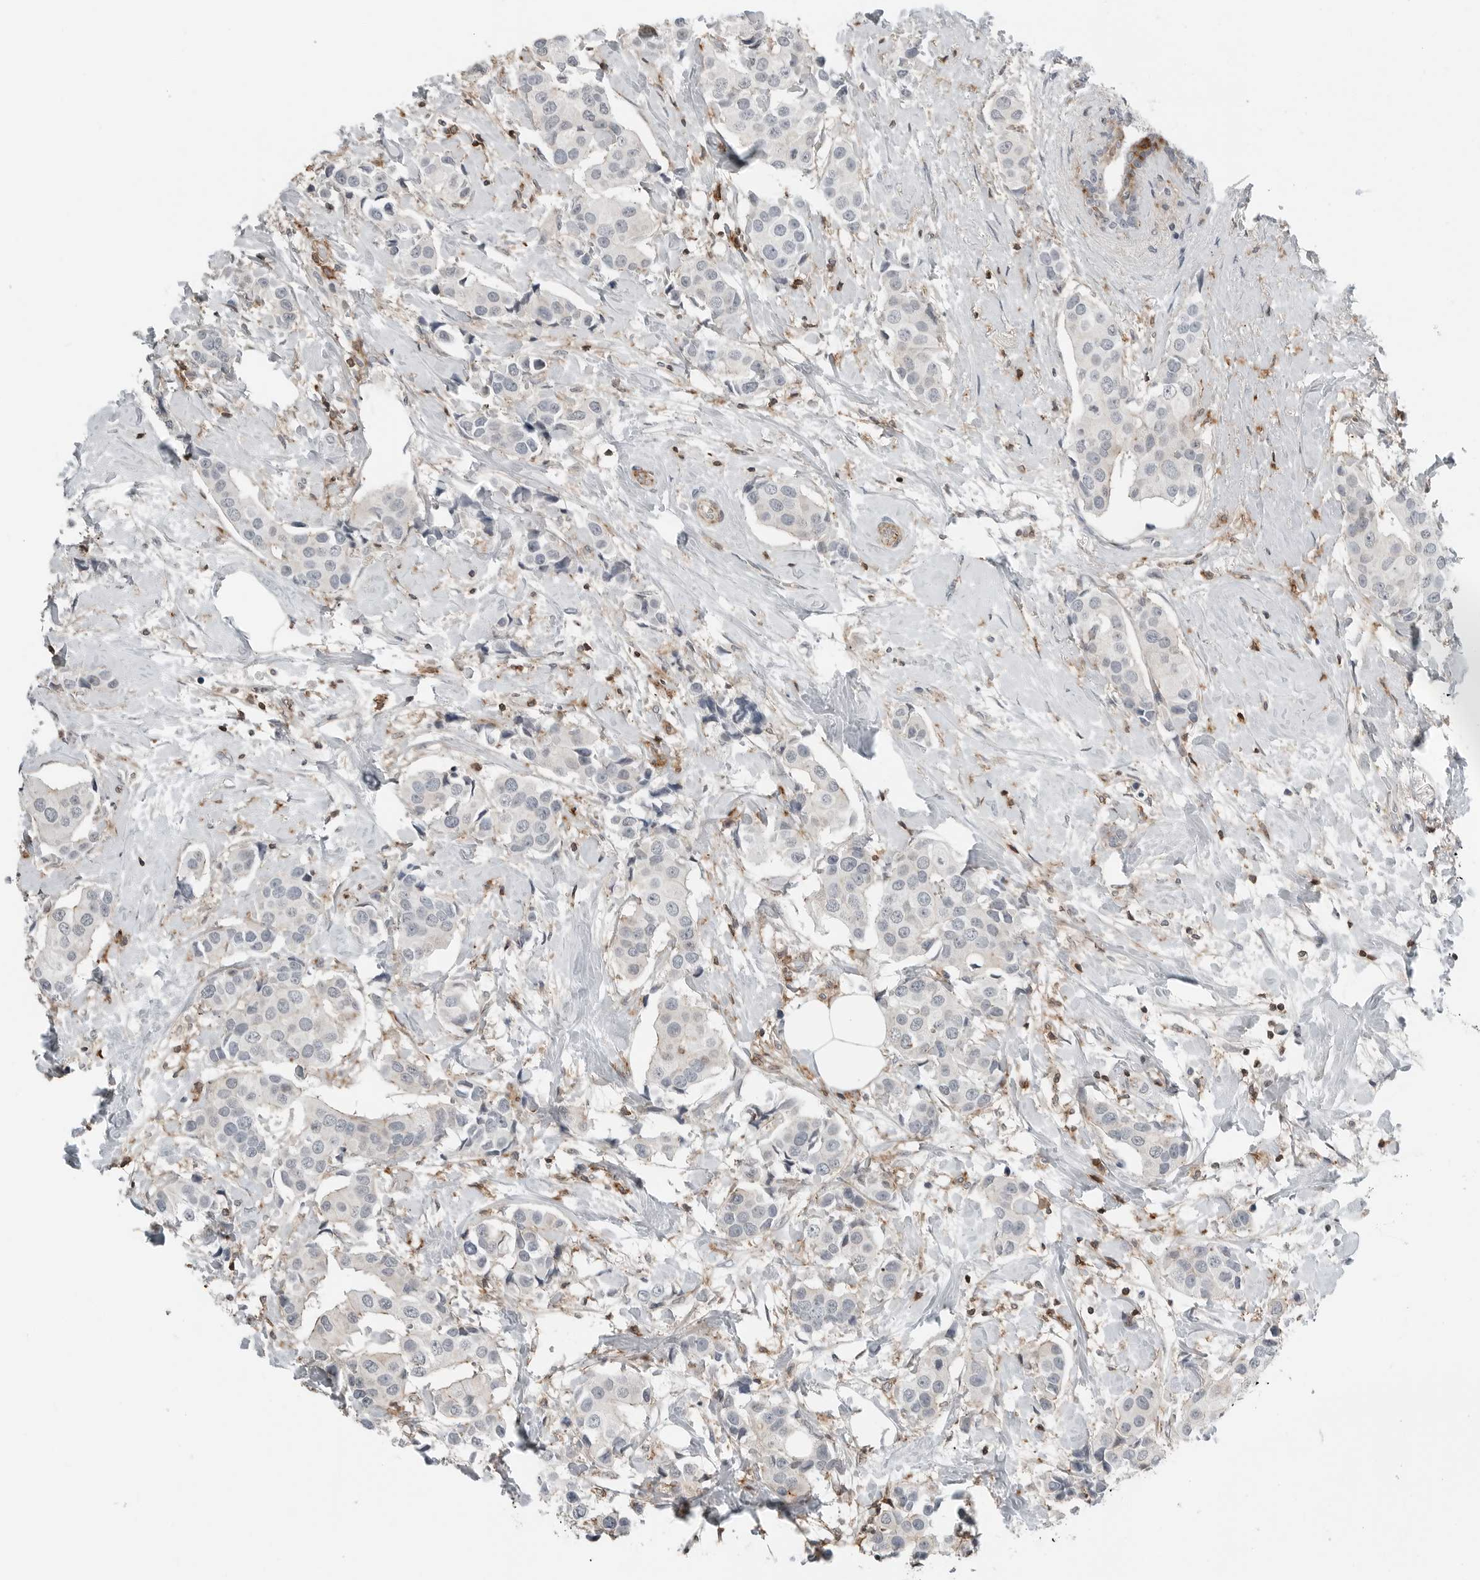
{"staining": {"intensity": "negative", "quantity": "none", "location": "none"}, "tissue": "breast cancer", "cell_type": "Tumor cells", "image_type": "cancer", "snomed": [{"axis": "morphology", "description": "Normal tissue, NOS"}, {"axis": "morphology", "description": "Duct carcinoma"}, {"axis": "topography", "description": "Breast"}], "caption": "Immunohistochemistry (IHC) image of breast cancer stained for a protein (brown), which exhibits no staining in tumor cells.", "gene": "LEFTY2", "patient": {"sex": "female", "age": 39}}